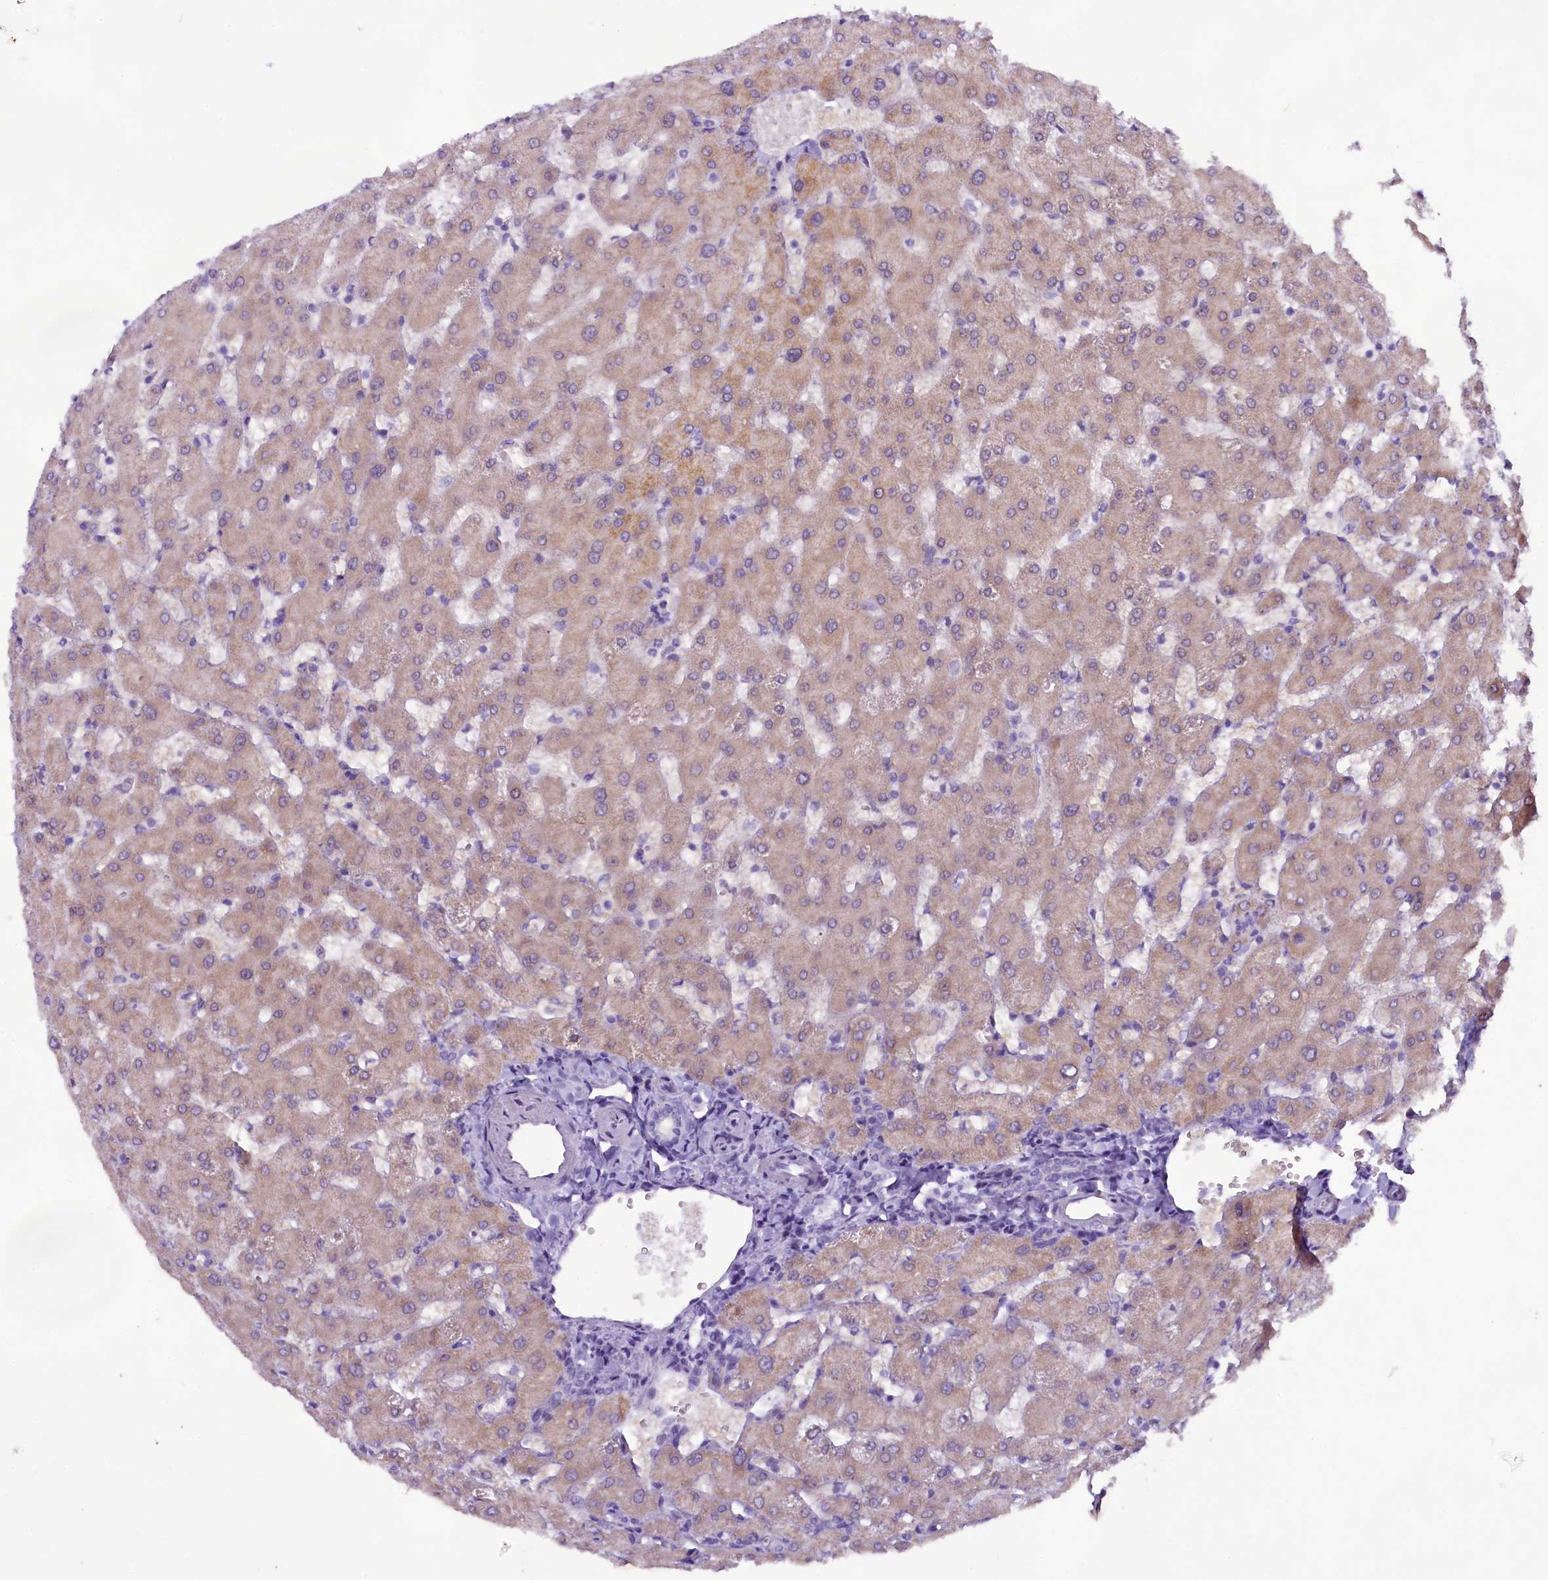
{"staining": {"intensity": "negative", "quantity": "none", "location": "none"}, "tissue": "liver", "cell_type": "Cholangiocytes", "image_type": "normal", "snomed": [{"axis": "morphology", "description": "Normal tissue, NOS"}, {"axis": "topography", "description": "Liver"}], "caption": "DAB (3,3'-diaminobenzidine) immunohistochemical staining of benign human liver shows no significant staining in cholangiocytes.", "gene": "CCDC106", "patient": {"sex": "female", "age": 63}}